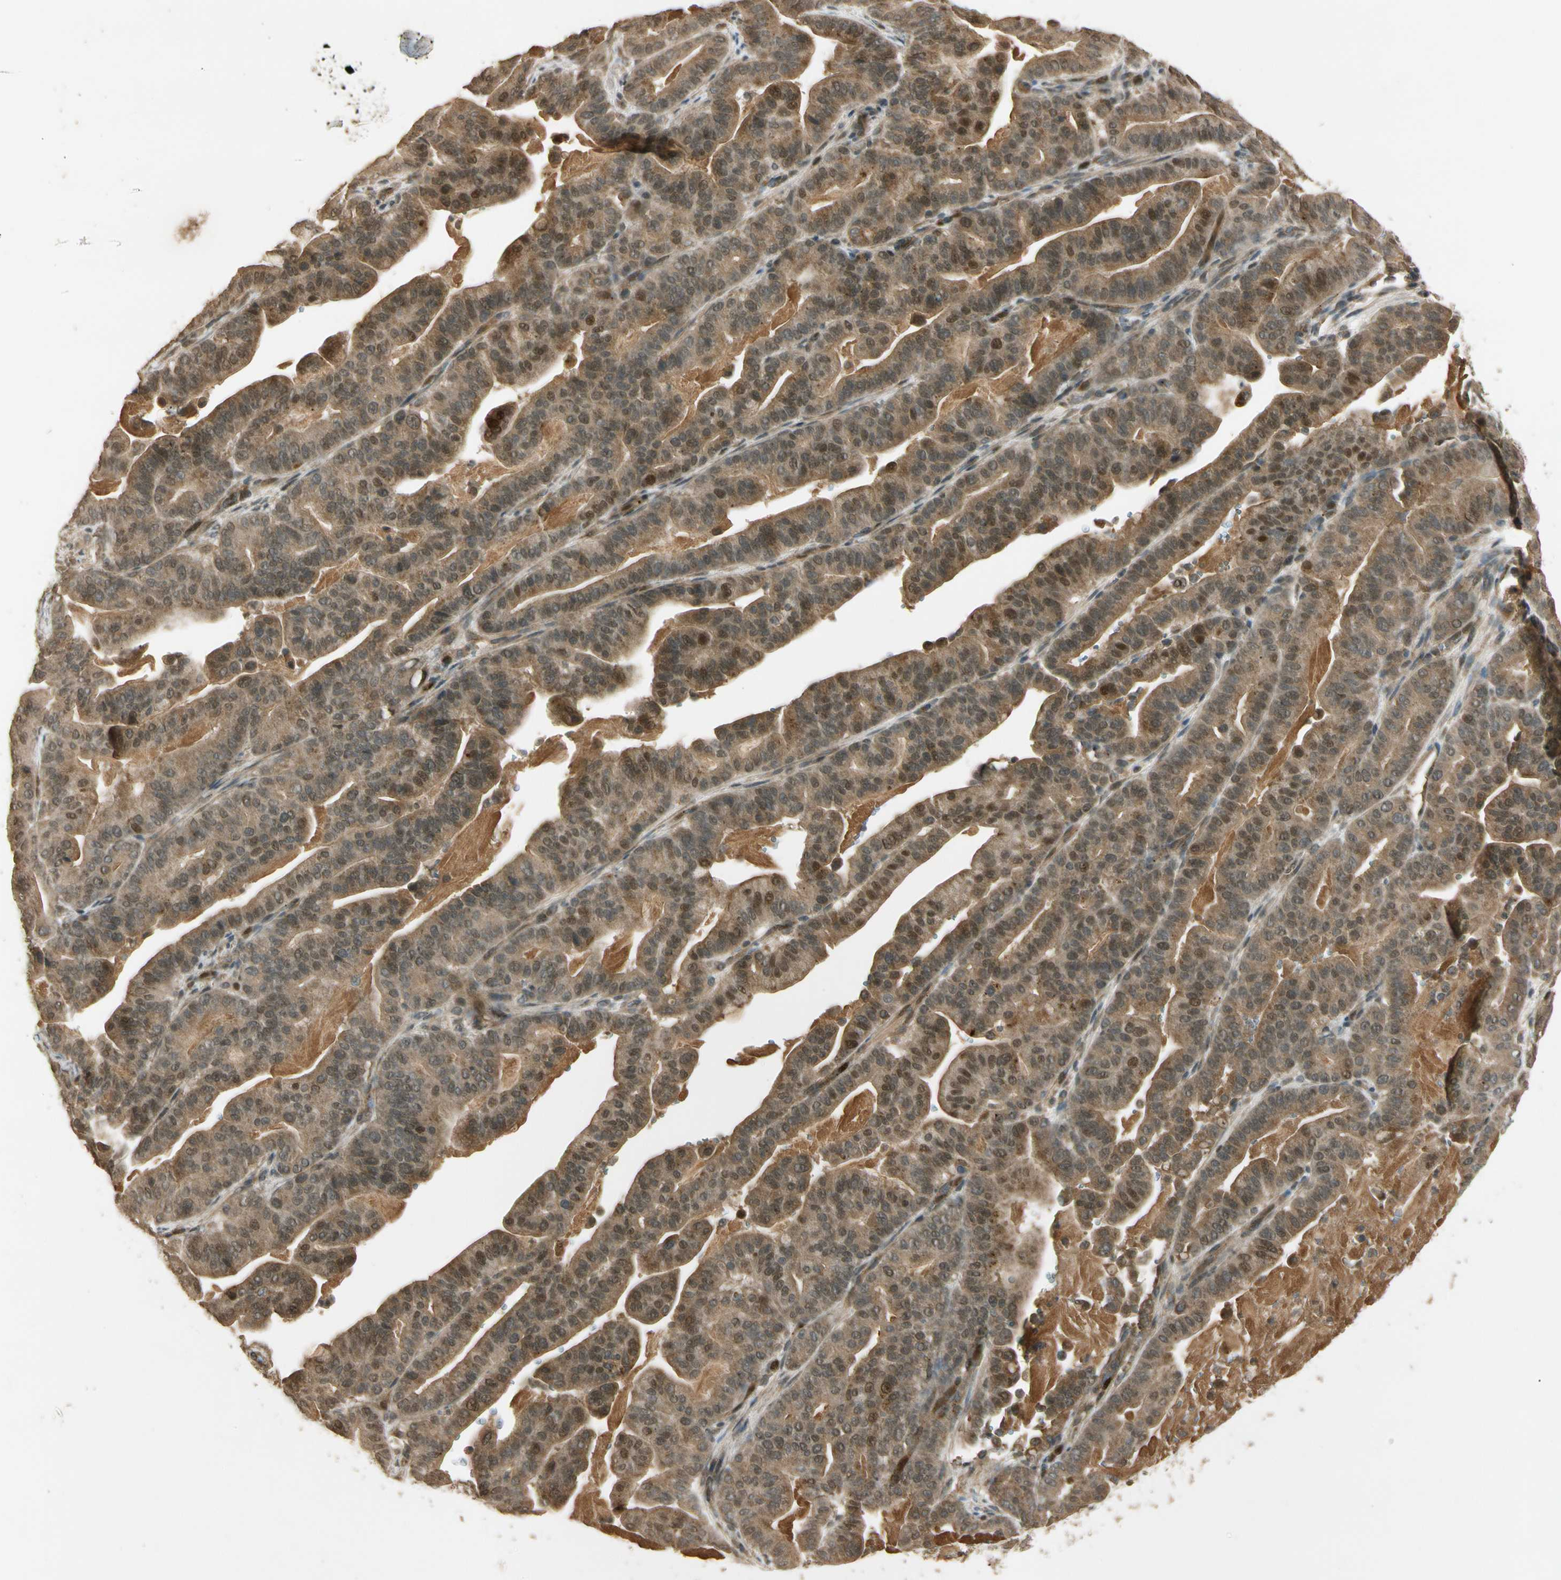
{"staining": {"intensity": "moderate", "quantity": ">75%", "location": "cytoplasmic/membranous"}, "tissue": "pancreatic cancer", "cell_type": "Tumor cells", "image_type": "cancer", "snomed": [{"axis": "morphology", "description": "Adenocarcinoma, NOS"}, {"axis": "topography", "description": "Pancreas"}], "caption": "Human adenocarcinoma (pancreatic) stained with a brown dye shows moderate cytoplasmic/membranous positive positivity in about >75% of tumor cells.", "gene": "GMEB2", "patient": {"sex": "male", "age": 63}}